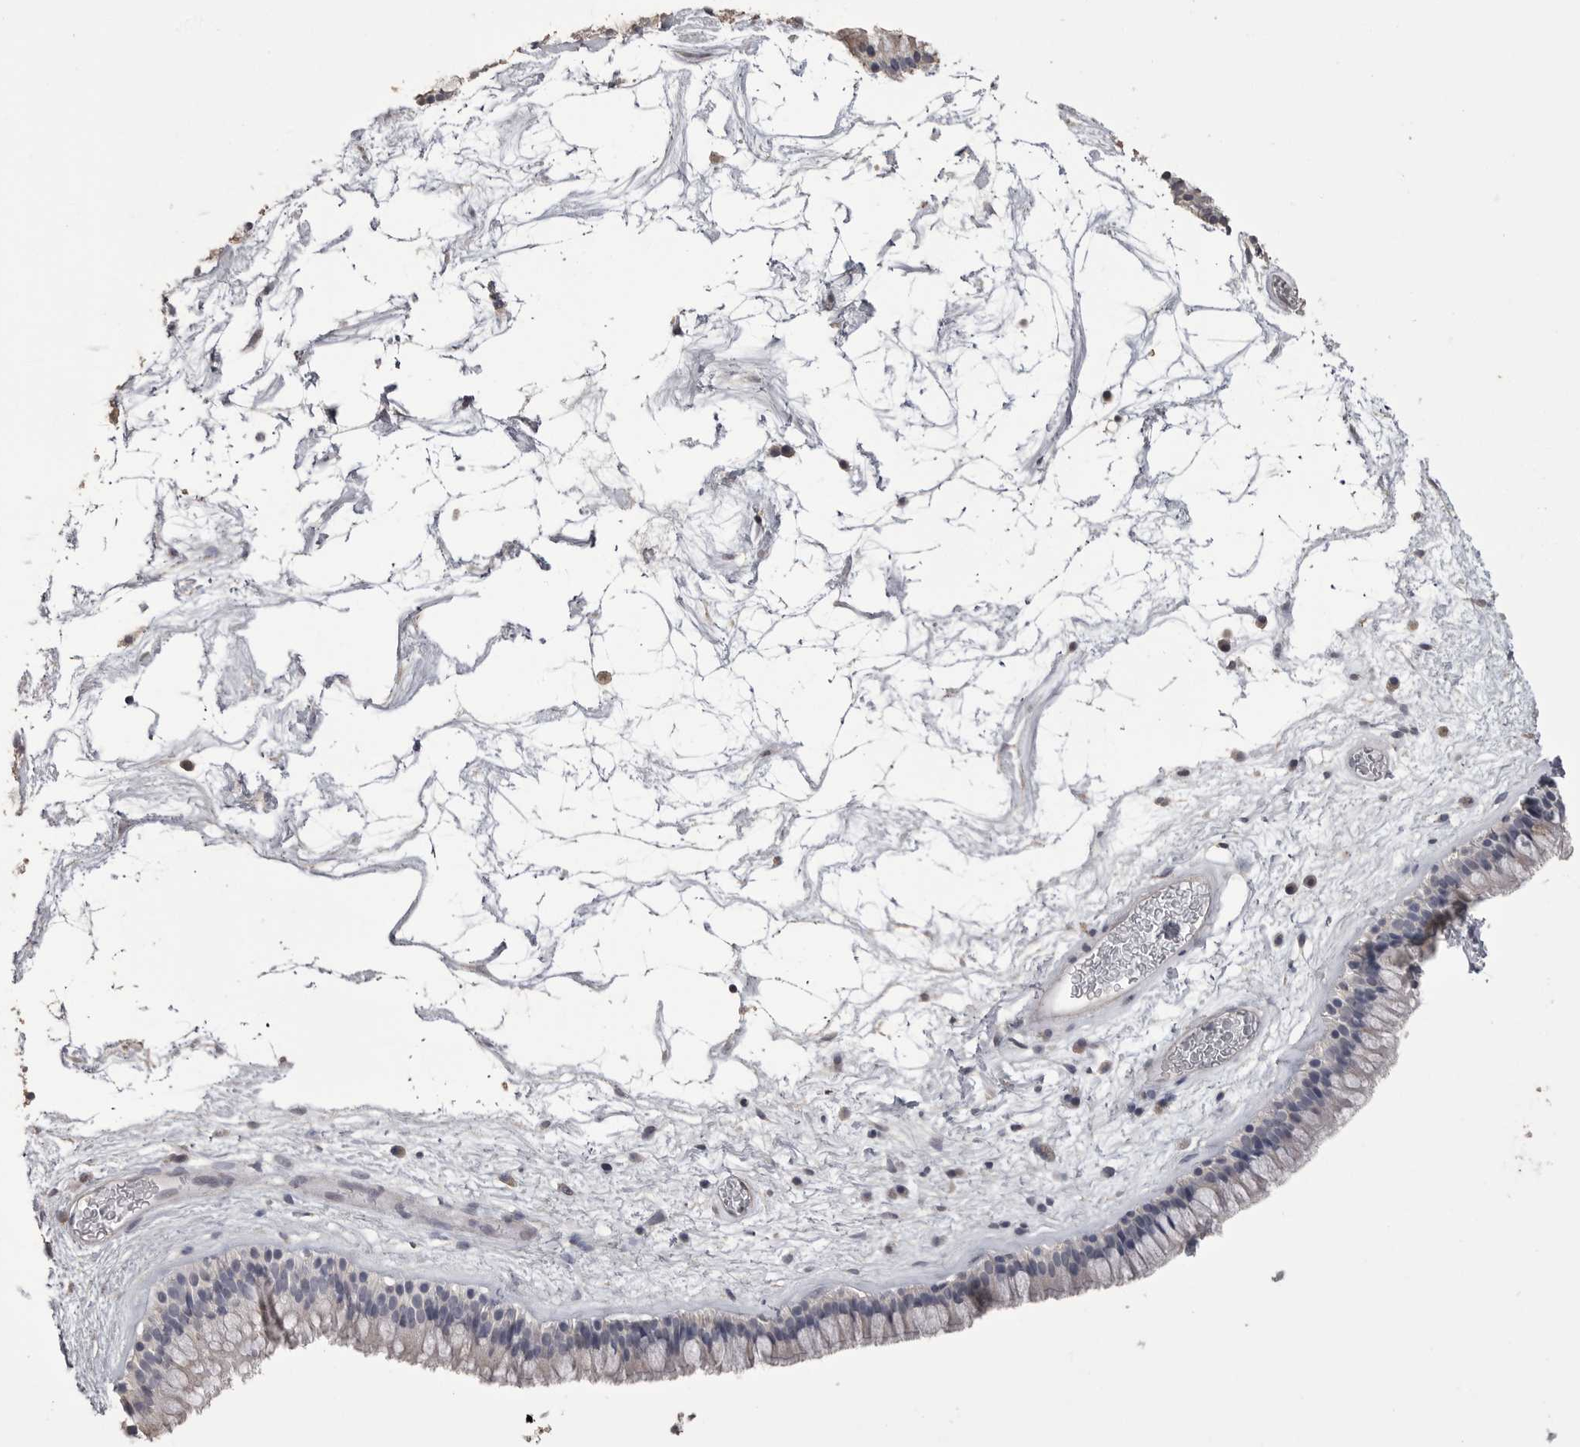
{"staining": {"intensity": "negative", "quantity": "none", "location": "none"}, "tissue": "nasopharynx", "cell_type": "Respiratory epithelial cells", "image_type": "normal", "snomed": [{"axis": "morphology", "description": "Normal tissue, NOS"}, {"axis": "morphology", "description": "Inflammation, NOS"}, {"axis": "topography", "description": "Nasopharynx"}], "caption": "High power microscopy image of an IHC photomicrograph of unremarkable nasopharynx, revealing no significant positivity in respiratory epithelial cells.", "gene": "MMP7", "patient": {"sex": "male", "age": 48}}